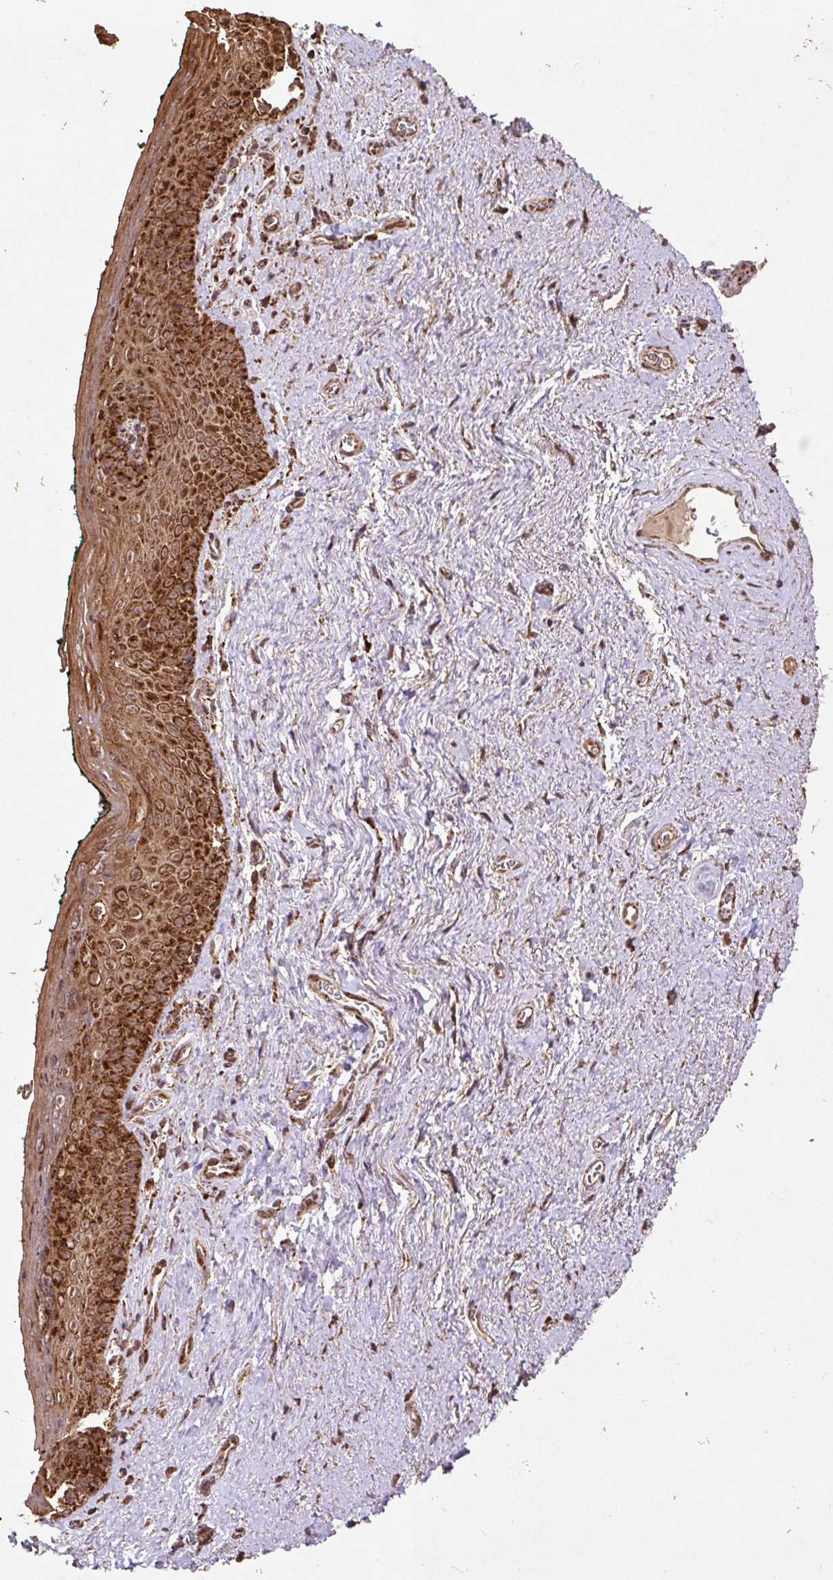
{"staining": {"intensity": "strong", "quantity": ">75%", "location": "cytoplasmic/membranous"}, "tissue": "vagina", "cell_type": "Squamous epithelial cells", "image_type": "normal", "snomed": [{"axis": "morphology", "description": "Normal tissue, NOS"}, {"axis": "topography", "description": "Vulva"}, {"axis": "topography", "description": "Vagina"}, {"axis": "topography", "description": "Peripheral nerve tissue"}], "caption": "This image demonstrates immunohistochemistry staining of unremarkable human vagina, with high strong cytoplasmic/membranous staining in about >75% of squamous epithelial cells.", "gene": "ATP5F1A", "patient": {"sex": "female", "age": 66}}